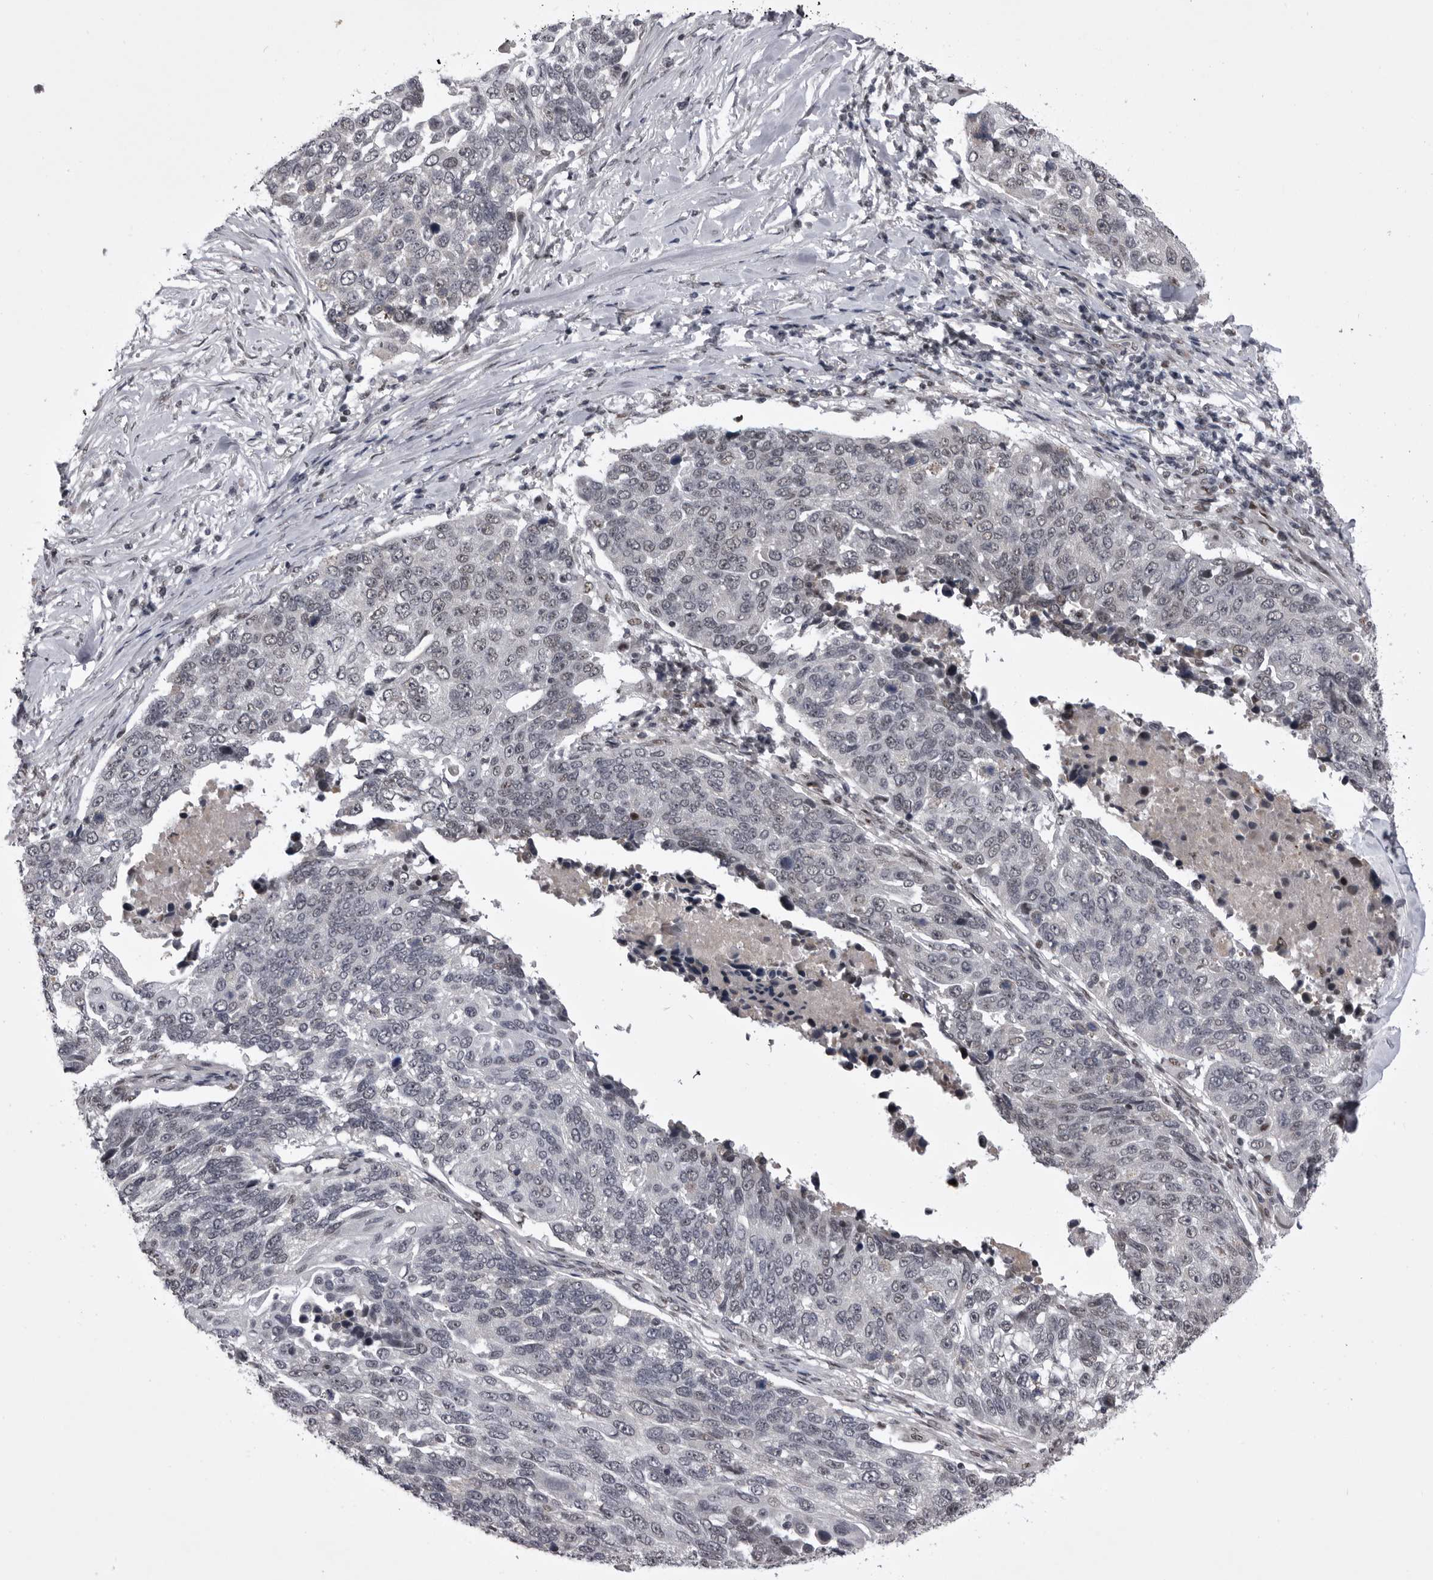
{"staining": {"intensity": "negative", "quantity": "none", "location": "none"}, "tissue": "lung cancer", "cell_type": "Tumor cells", "image_type": "cancer", "snomed": [{"axis": "morphology", "description": "Squamous cell carcinoma, NOS"}, {"axis": "topography", "description": "Lung"}], "caption": "A histopathology image of human lung squamous cell carcinoma is negative for staining in tumor cells.", "gene": "PRPF3", "patient": {"sex": "male", "age": 66}}